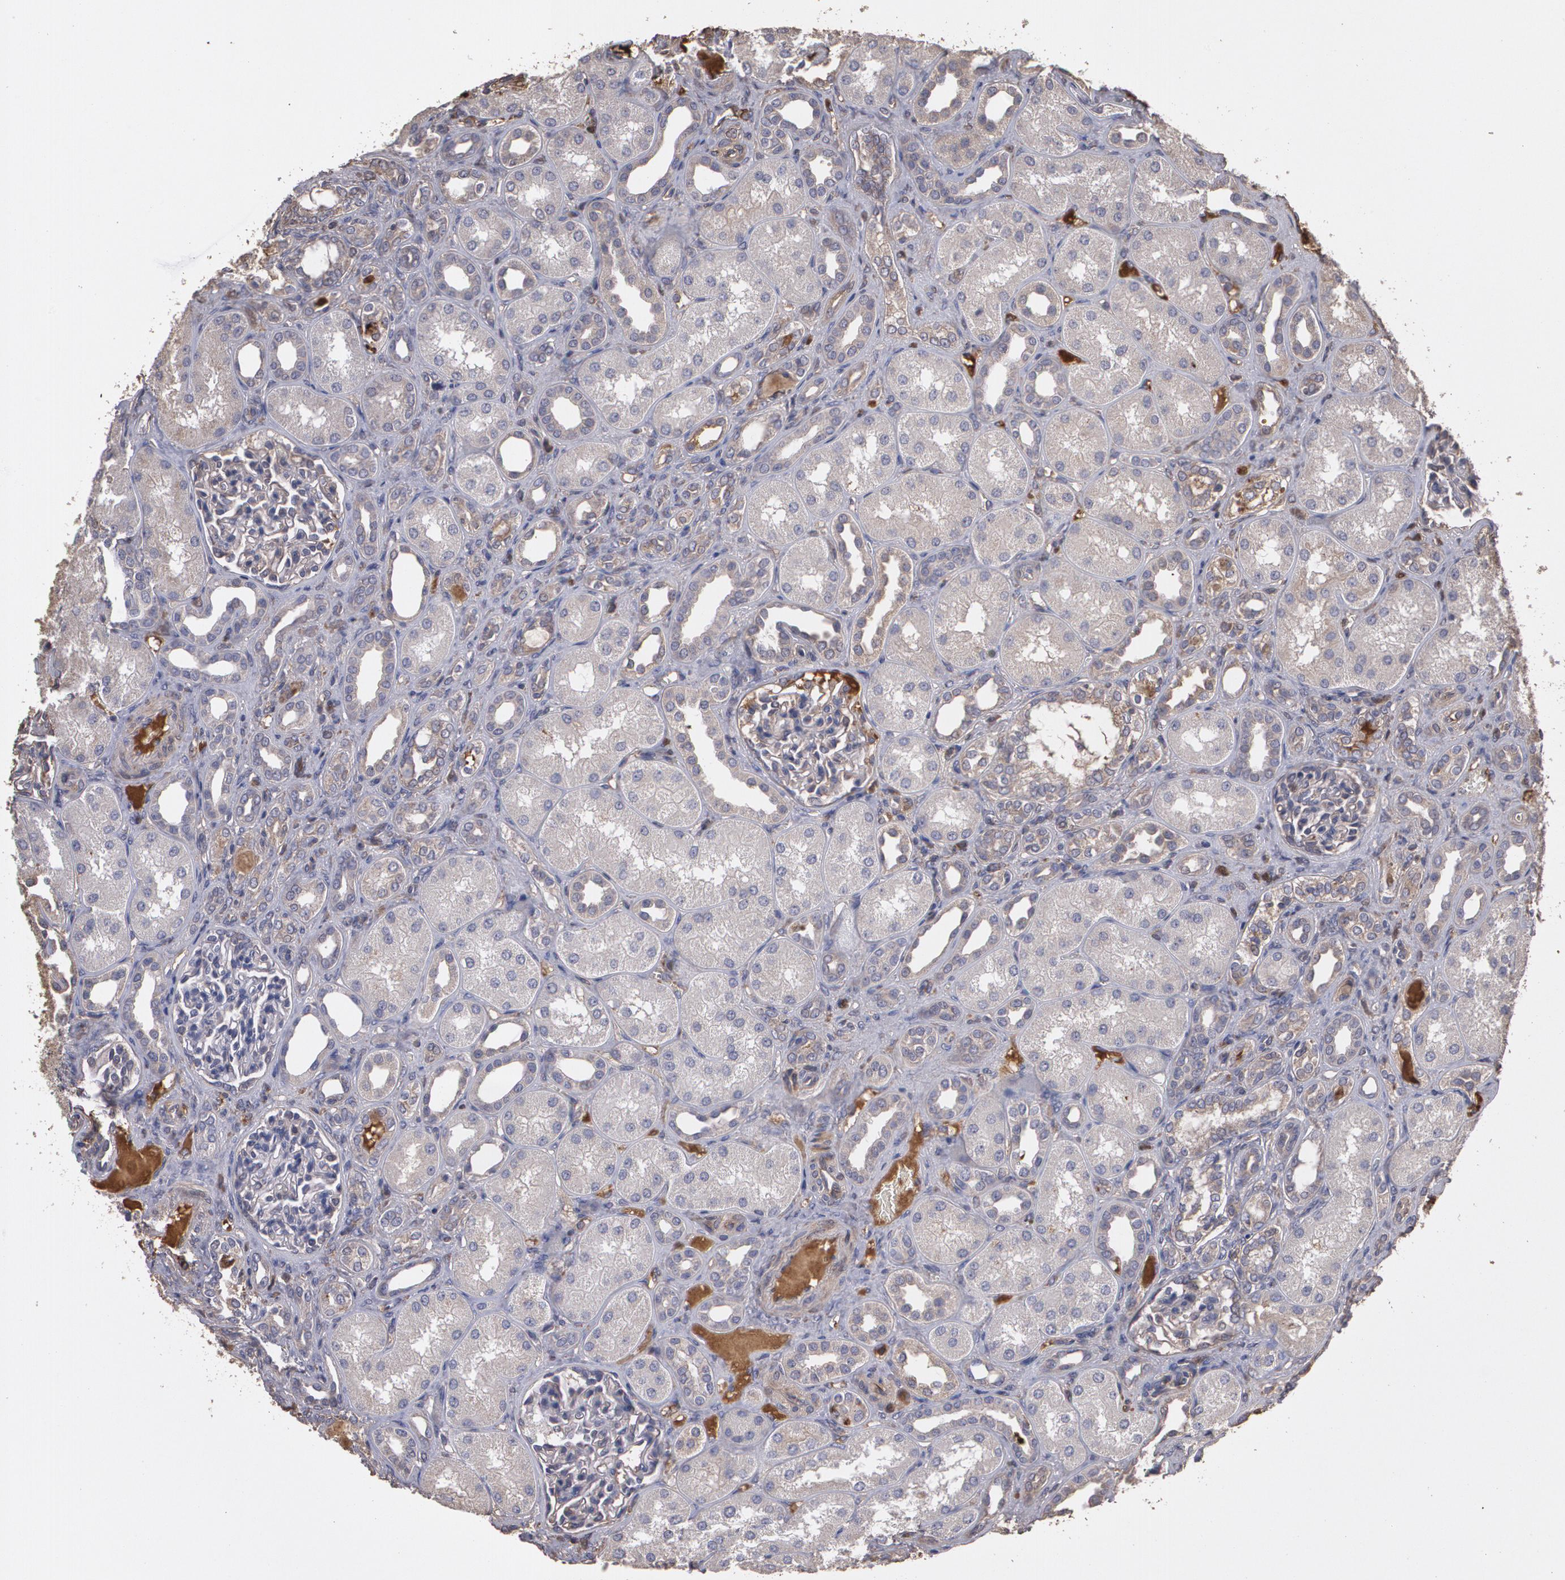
{"staining": {"intensity": "weak", "quantity": "25%-75%", "location": "cytoplasmic/membranous"}, "tissue": "kidney", "cell_type": "Cells in glomeruli", "image_type": "normal", "snomed": [{"axis": "morphology", "description": "Normal tissue, NOS"}, {"axis": "topography", "description": "Kidney"}], "caption": "Benign kidney was stained to show a protein in brown. There is low levels of weak cytoplasmic/membranous expression in about 25%-75% of cells in glomeruli.", "gene": "PON1", "patient": {"sex": "male", "age": 7}}